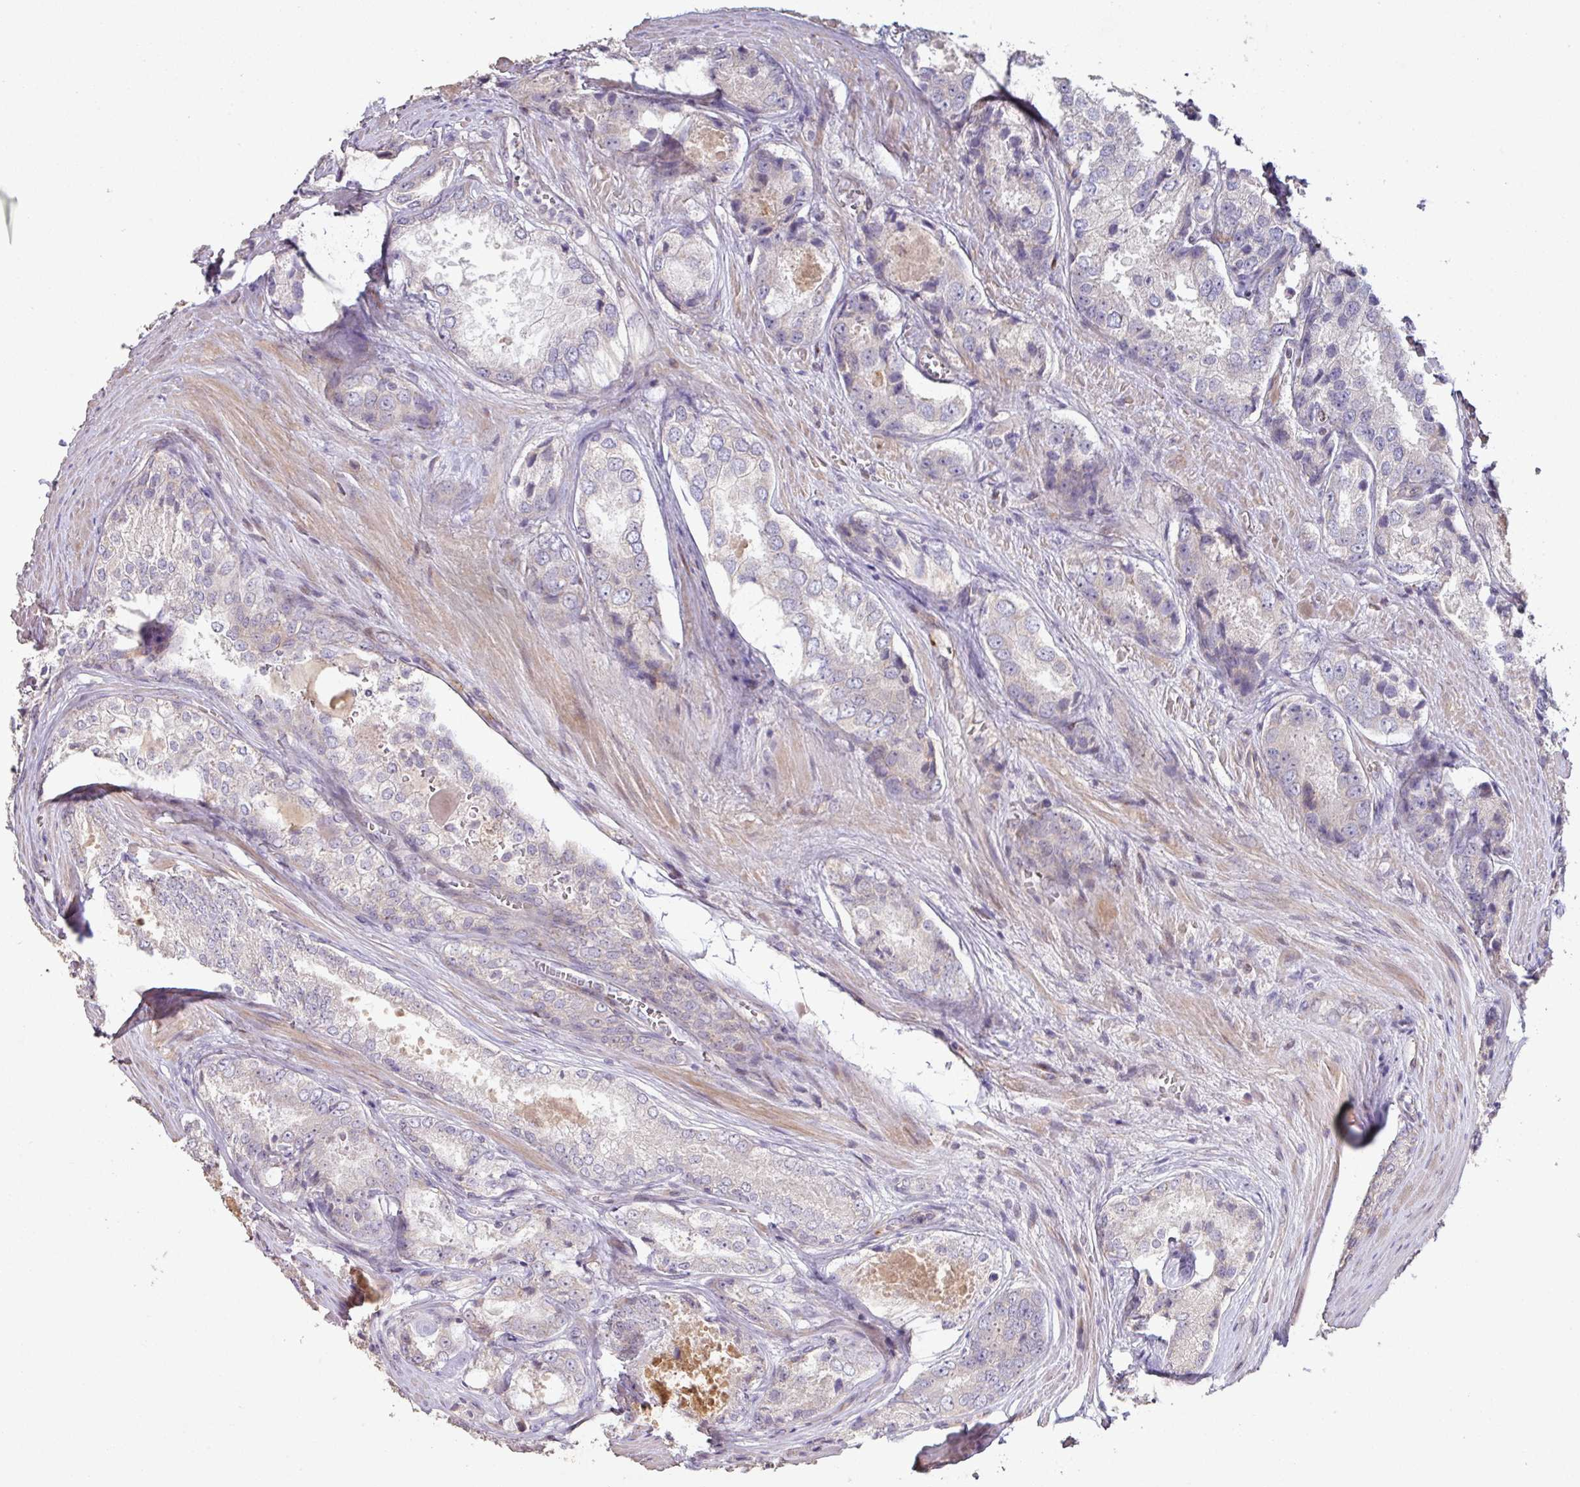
{"staining": {"intensity": "negative", "quantity": "none", "location": "none"}, "tissue": "prostate cancer", "cell_type": "Tumor cells", "image_type": "cancer", "snomed": [{"axis": "morphology", "description": "Adenocarcinoma, Low grade"}, {"axis": "topography", "description": "Prostate"}], "caption": "Immunohistochemistry histopathology image of neoplastic tissue: human prostate cancer stained with DAB reveals no significant protein positivity in tumor cells.", "gene": "RPL23A", "patient": {"sex": "male", "age": 68}}